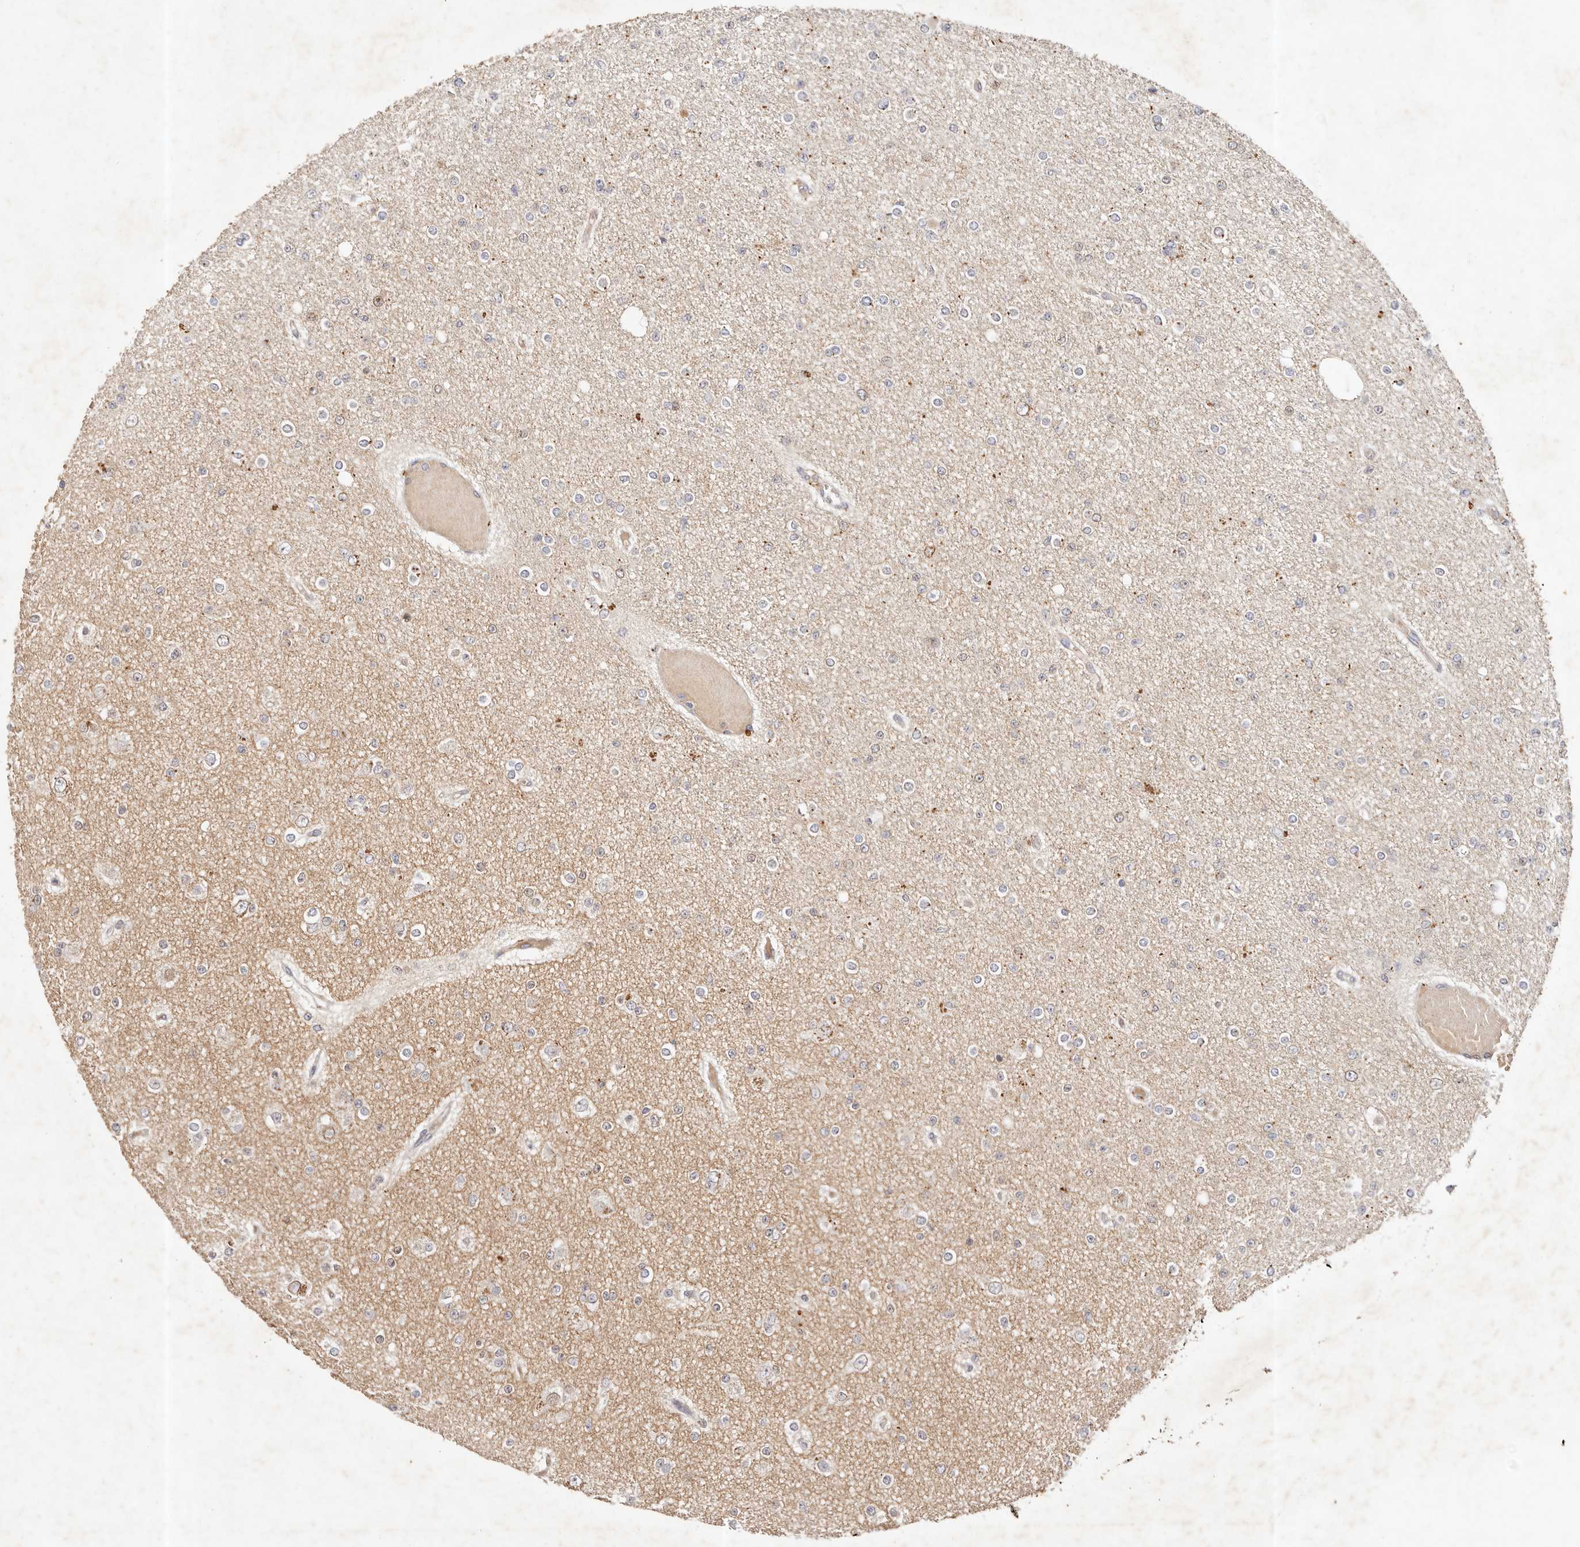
{"staining": {"intensity": "negative", "quantity": "none", "location": "none"}, "tissue": "glioma", "cell_type": "Tumor cells", "image_type": "cancer", "snomed": [{"axis": "morphology", "description": "Glioma, malignant, Low grade"}, {"axis": "topography", "description": "Brain"}], "caption": "Tumor cells are negative for brown protein staining in malignant low-grade glioma.", "gene": "CXADR", "patient": {"sex": "female", "age": 22}}